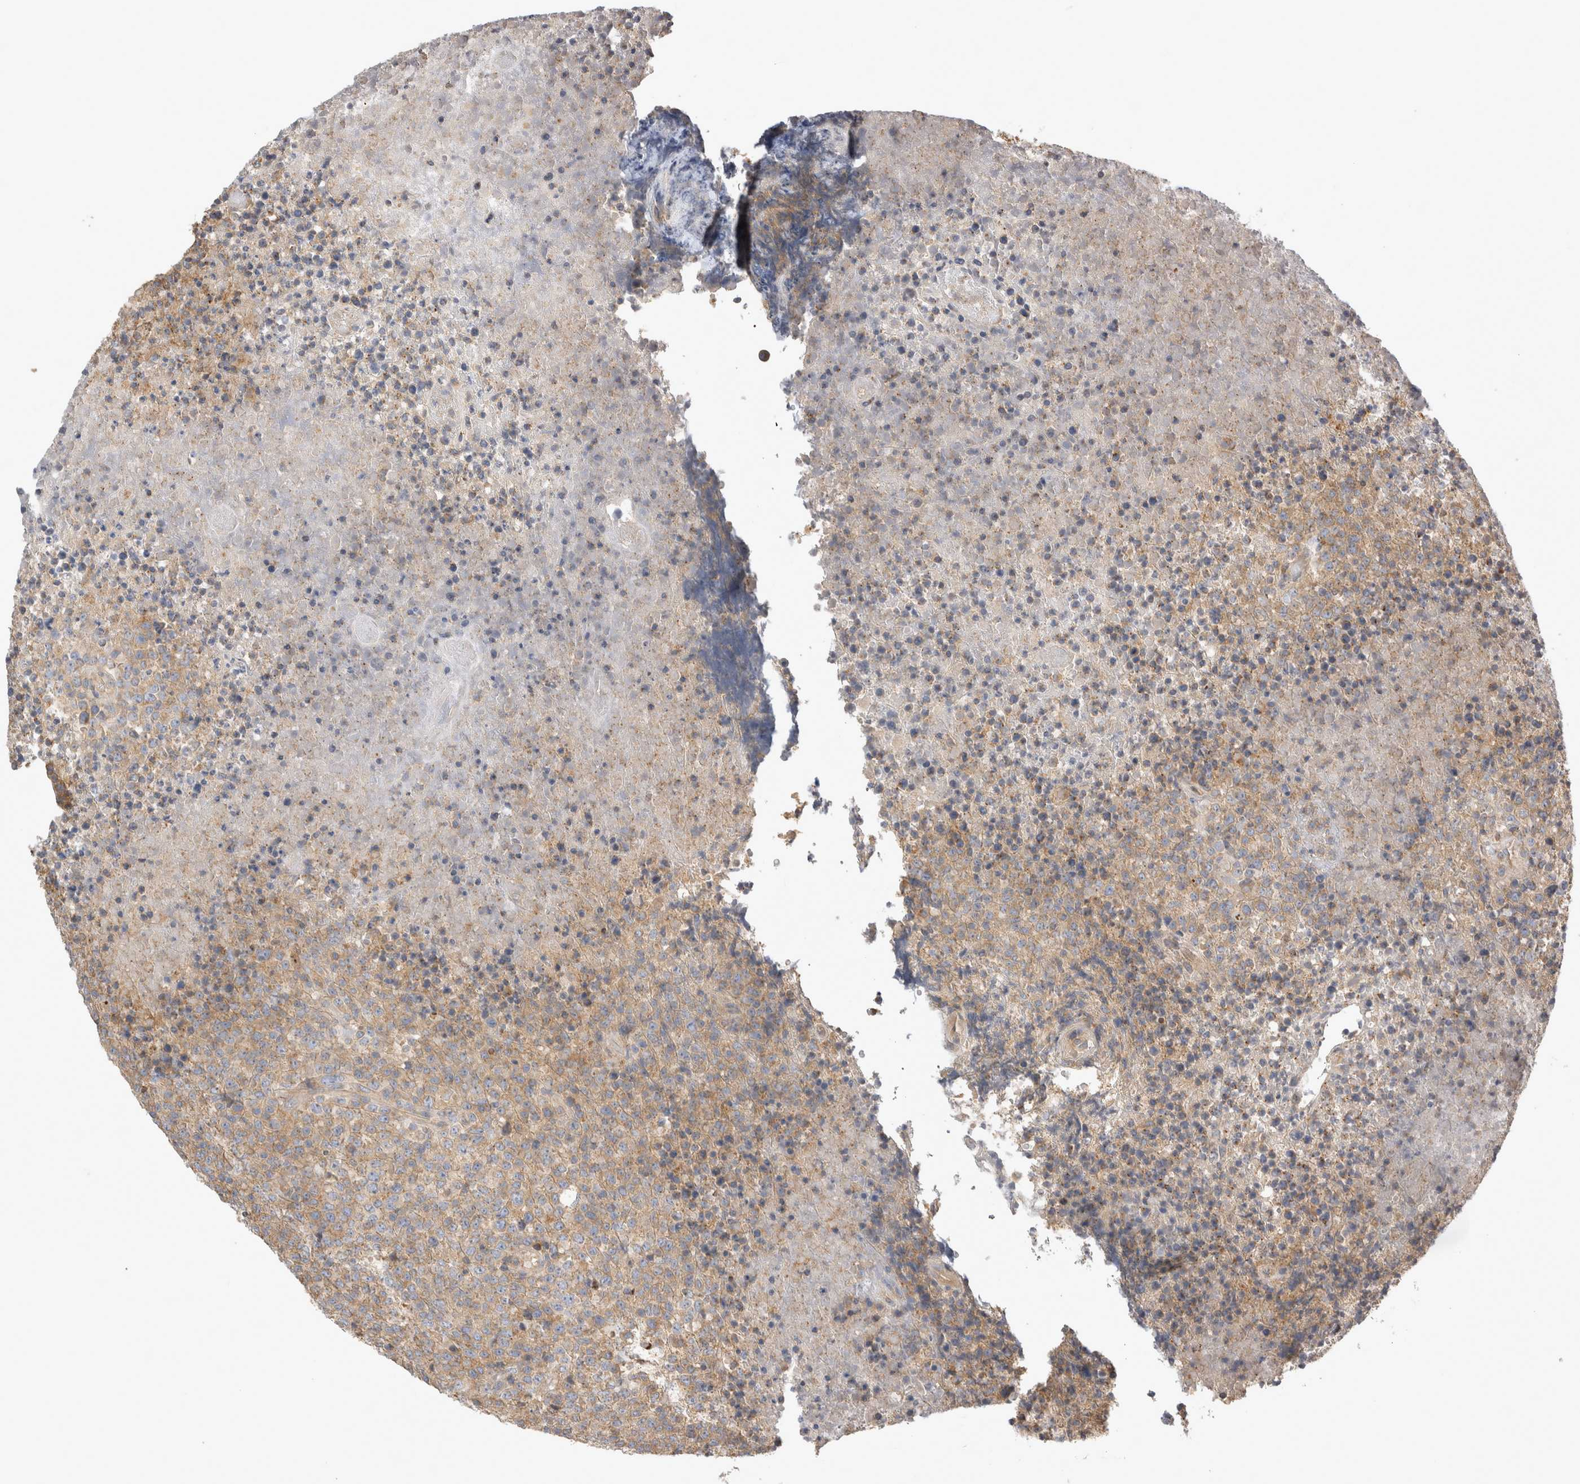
{"staining": {"intensity": "weak", "quantity": ">75%", "location": "cytoplasmic/membranous"}, "tissue": "lymphoma", "cell_type": "Tumor cells", "image_type": "cancer", "snomed": [{"axis": "morphology", "description": "Malignant lymphoma, non-Hodgkin's type, High grade"}, {"axis": "topography", "description": "Lymph node"}], "caption": "IHC photomicrograph of neoplastic tissue: lymphoma stained using IHC exhibits low levels of weak protein expression localized specifically in the cytoplasmic/membranous of tumor cells, appearing as a cytoplasmic/membranous brown color.", "gene": "CHMP6", "patient": {"sex": "male", "age": 13}}